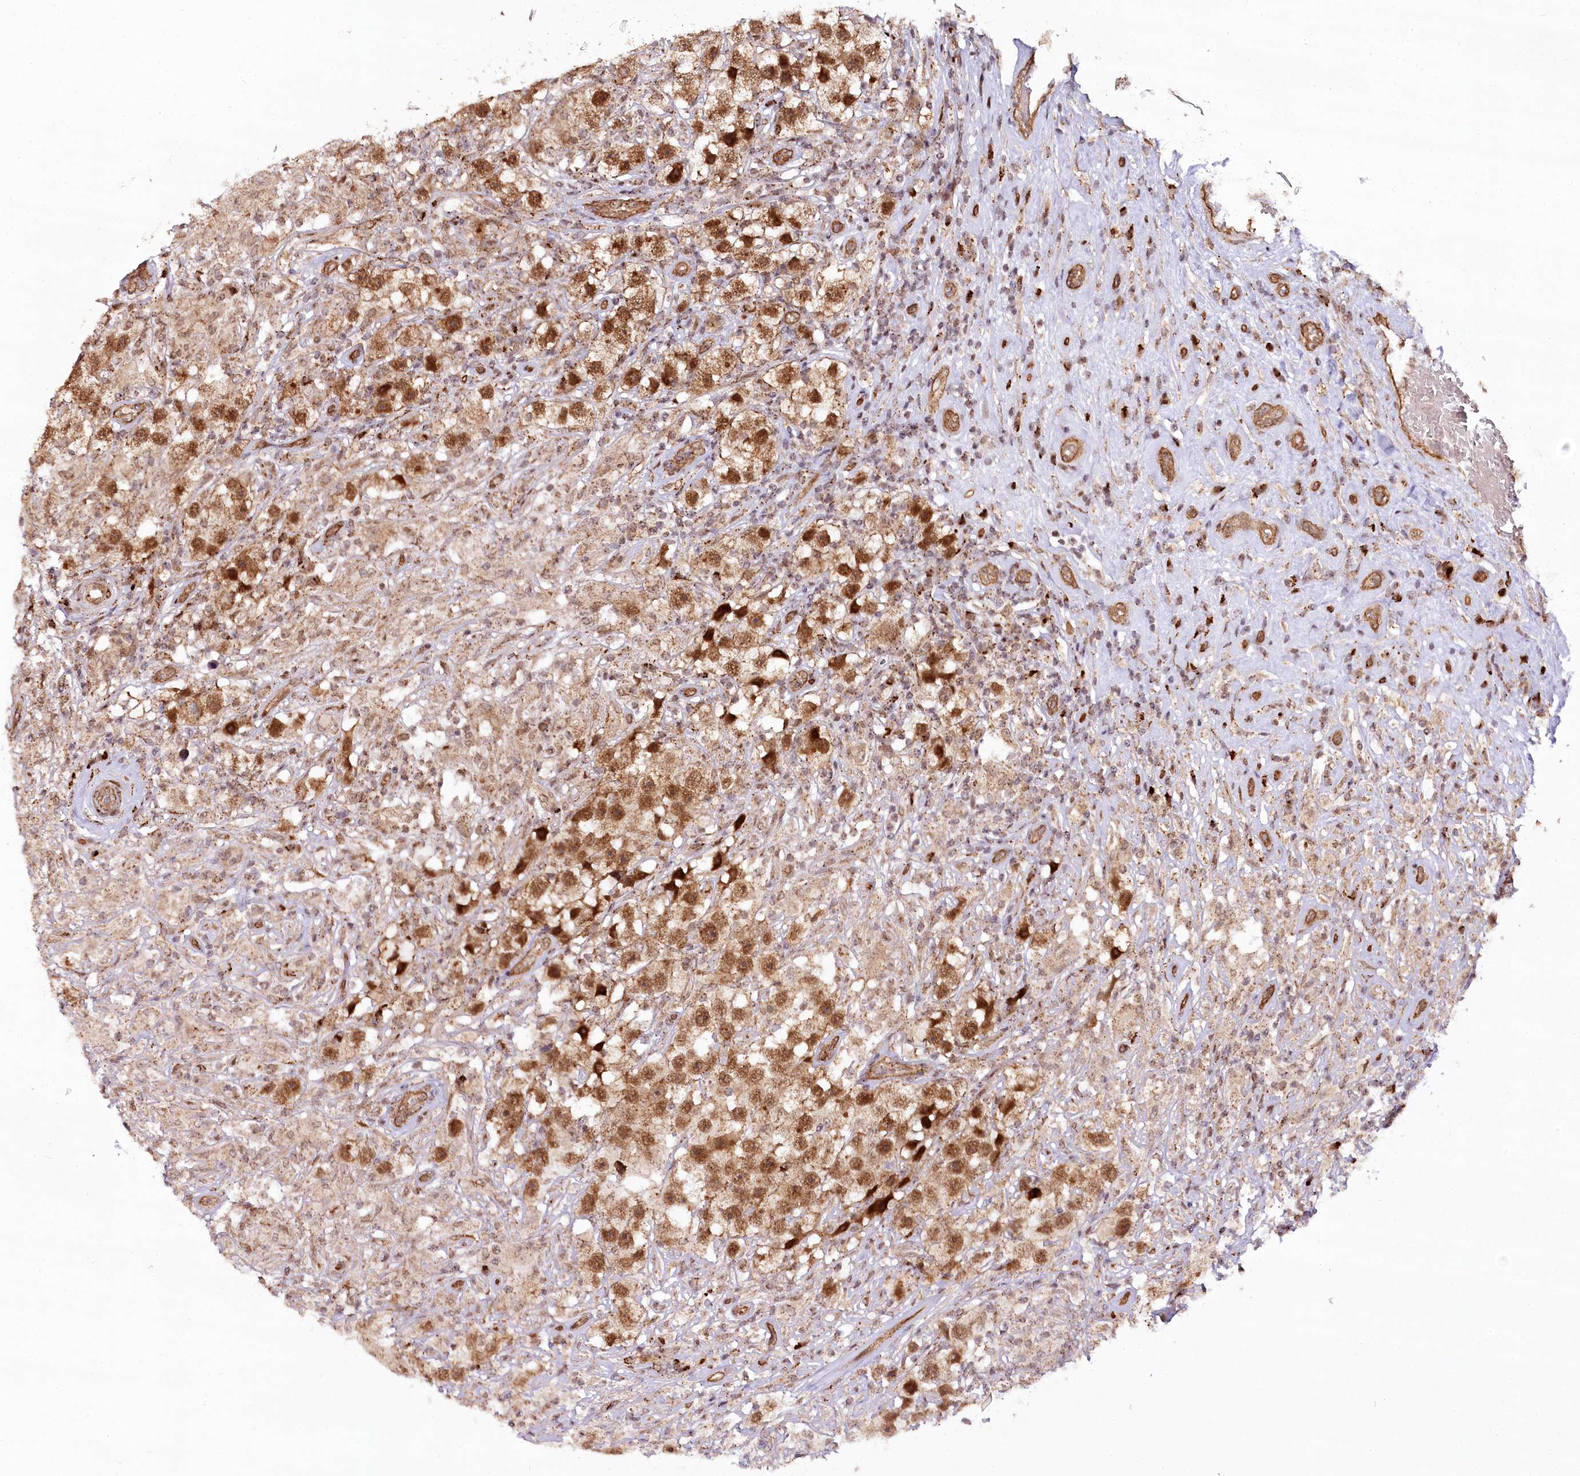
{"staining": {"intensity": "moderate", "quantity": ">75%", "location": "cytoplasmic/membranous,nuclear"}, "tissue": "testis cancer", "cell_type": "Tumor cells", "image_type": "cancer", "snomed": [{"axis": "morphology", "description": "Seminoma, NOS"}, {"axis": "topography", "description": "Testis"}], "caption": "Testis cancer (seminoma) stained for a protein (brown) exhibits moderate cytoplasmic/membranous and nuclear positive staining in approximately >75% of tumor cells.", "gene": "COPG1", "patient": {"sex": "male", "age": 49}}